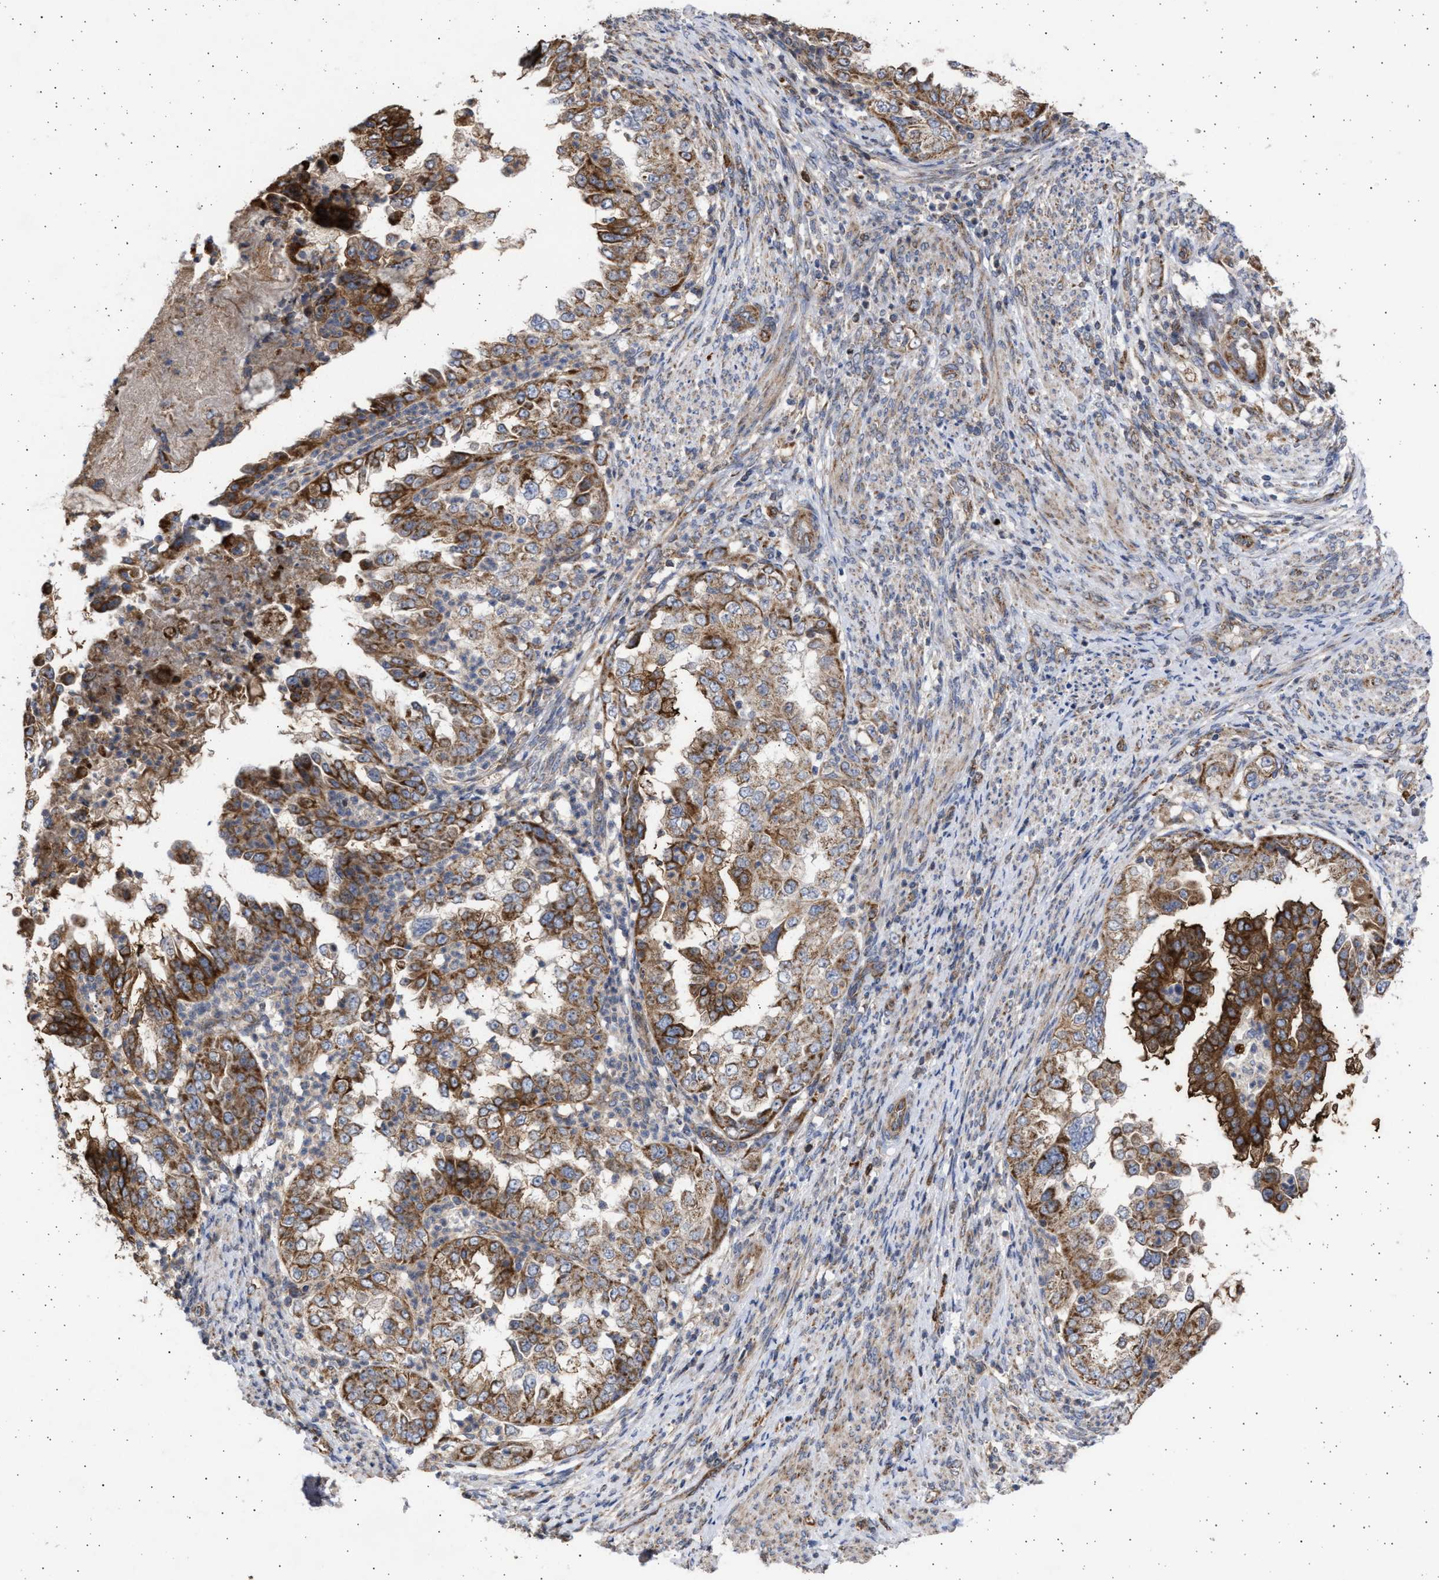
{"staining": {"intensity": "strong", "quantity": "25%-75%", "location": "cytoplasmic/membranous"}, "tissue": "endometrial cancer", "cell_type": "Tumor cells", "image_type": "cancer", "snomed": [{"axis": "morphology", "description": "Adenocarcinoma, NOS"}, {"axis": "topography", "description": "Endometrium"}], "caption": "This image exhibits immunohistochemistry (IHC) staining of human adenocarcinoma (endometrial), with high strong cytoplasmic/membranous positivity in approximately 25%-75% of tumor cells.", "gene": "TTC19", "patient": {"sex": "female", "age": 85}}